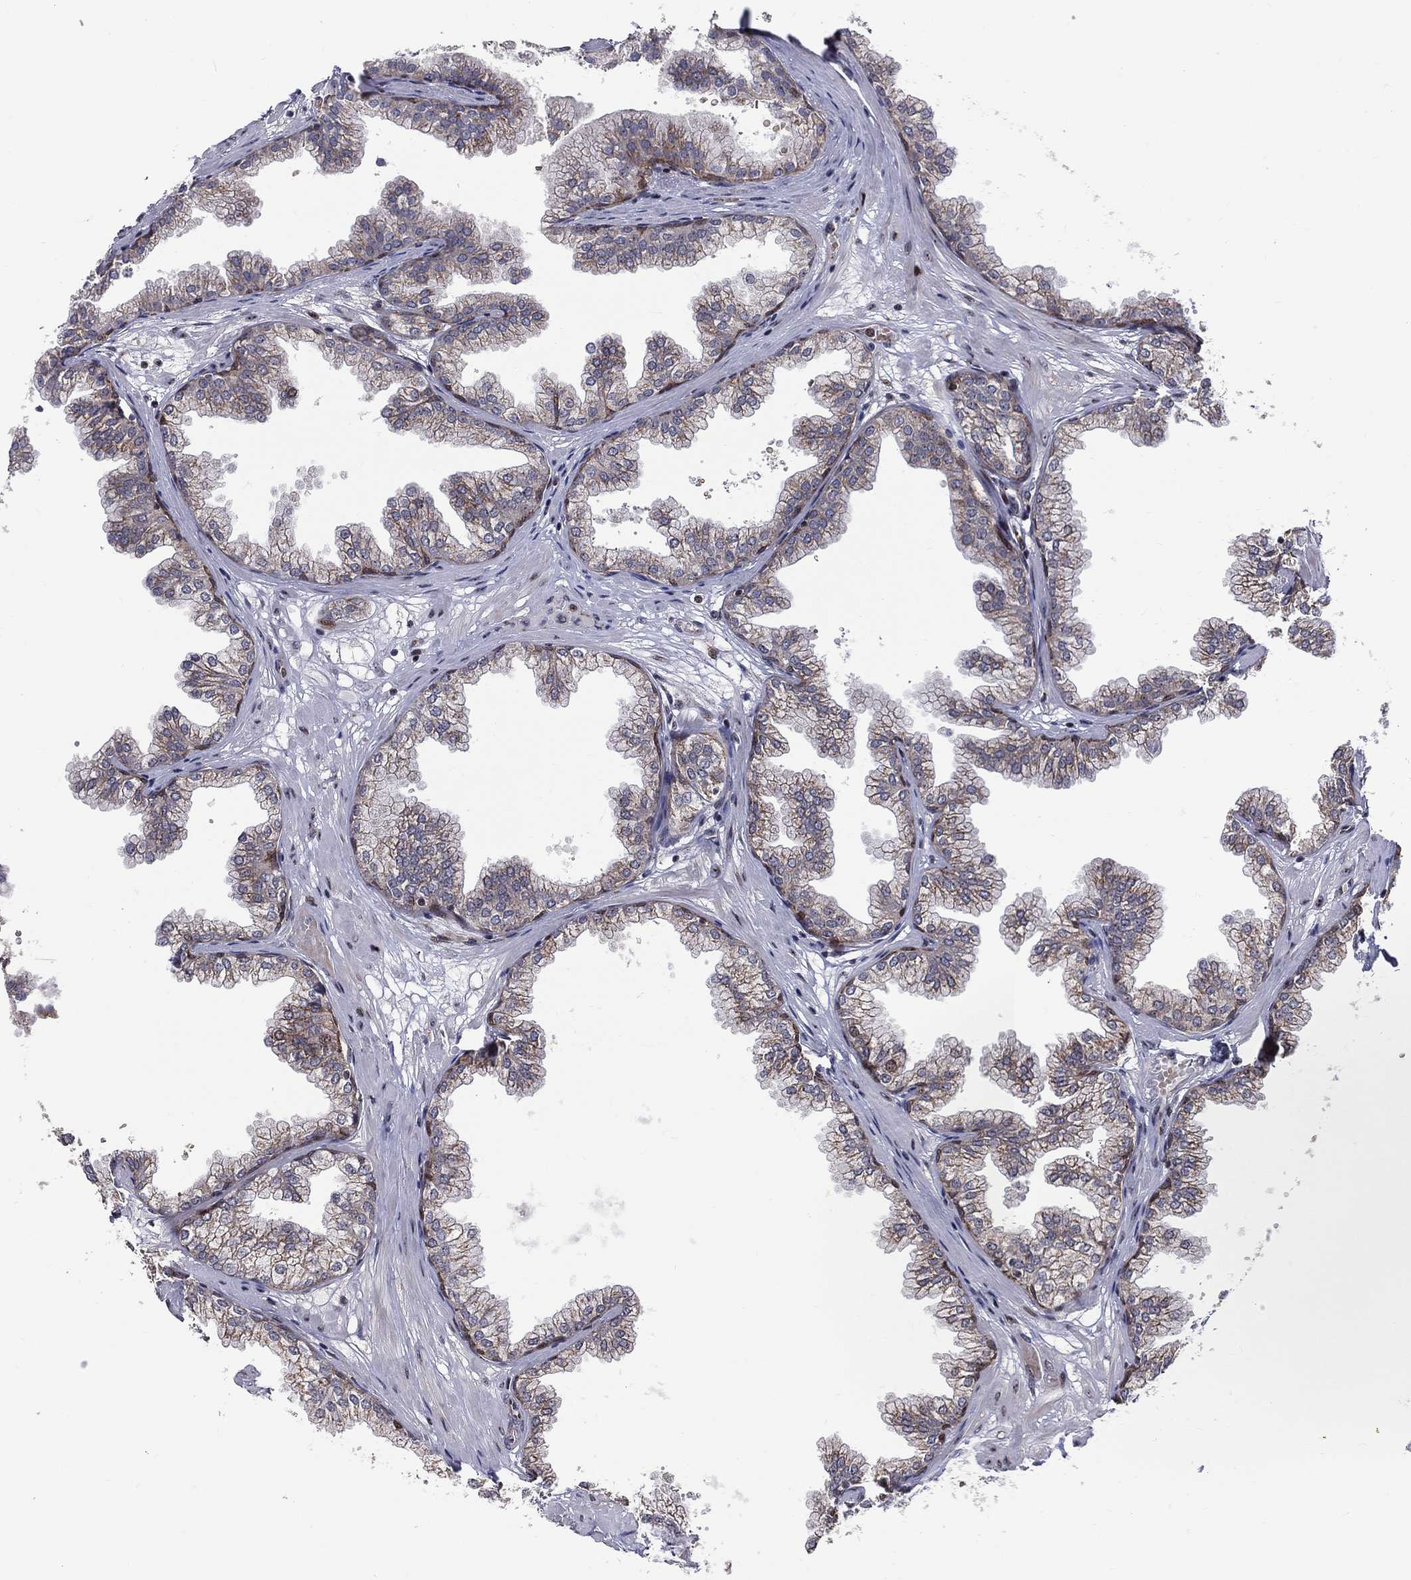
{"staining": {"intensity": "strong", "quantity": "25%-75%", "location": "cytoplasmic/membranous"}, "tissue": "prostate", "cell_type": "Glandular cells", "image_type": "normal", "snomed": [{"axis": "morphology", "description": "Normal tissue, NOS"}, {"axis": "topography", "description": "Prostate"}], "caption": "Brown immunohistochemical staining in benign prostate reveals strong cytoplasmic/membranous expression in about 25%-75% of glandular cells.", "gene": "VHL", "patient": {"sex": "male", "age": 37}}